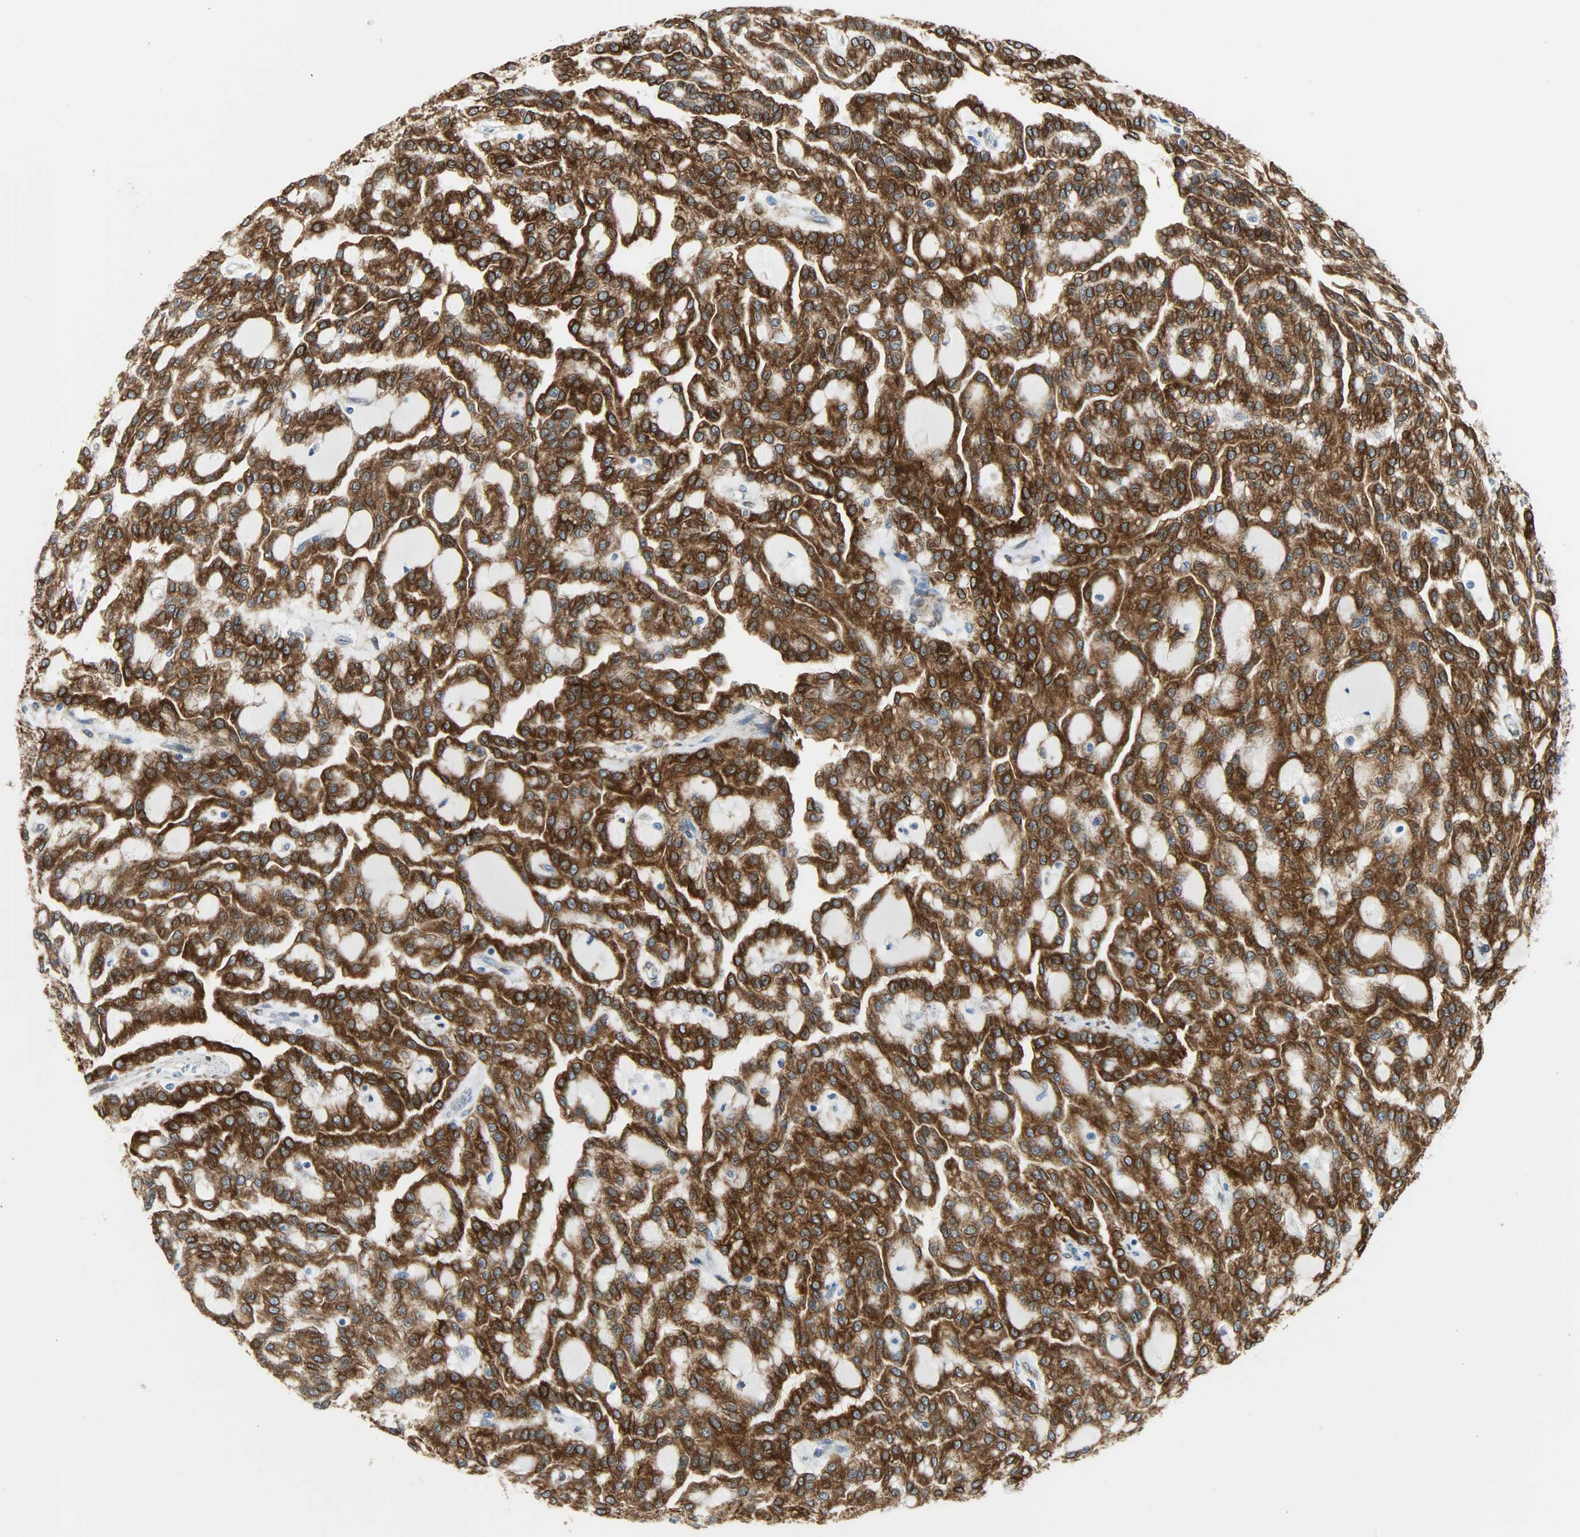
{"staining": {"intensity": "strong", "quantity": ">75%", "location": "cytoplasmic/membranous"}, "tissue": "renal cancer", "cell_type": "Tumor cells", "image_type": "cancer", "snomed": [{"axis": "morphology", "description": "Adenocarcinoma, NOS"}, {"axis": "topography", "description": "Kidney"}], "caption": "Renal adenocarcinoma stained with a protein marker shows strong staining in tumor cells.", "gene": "PKD2", "patient": {"sex": "male", "age": 63}}